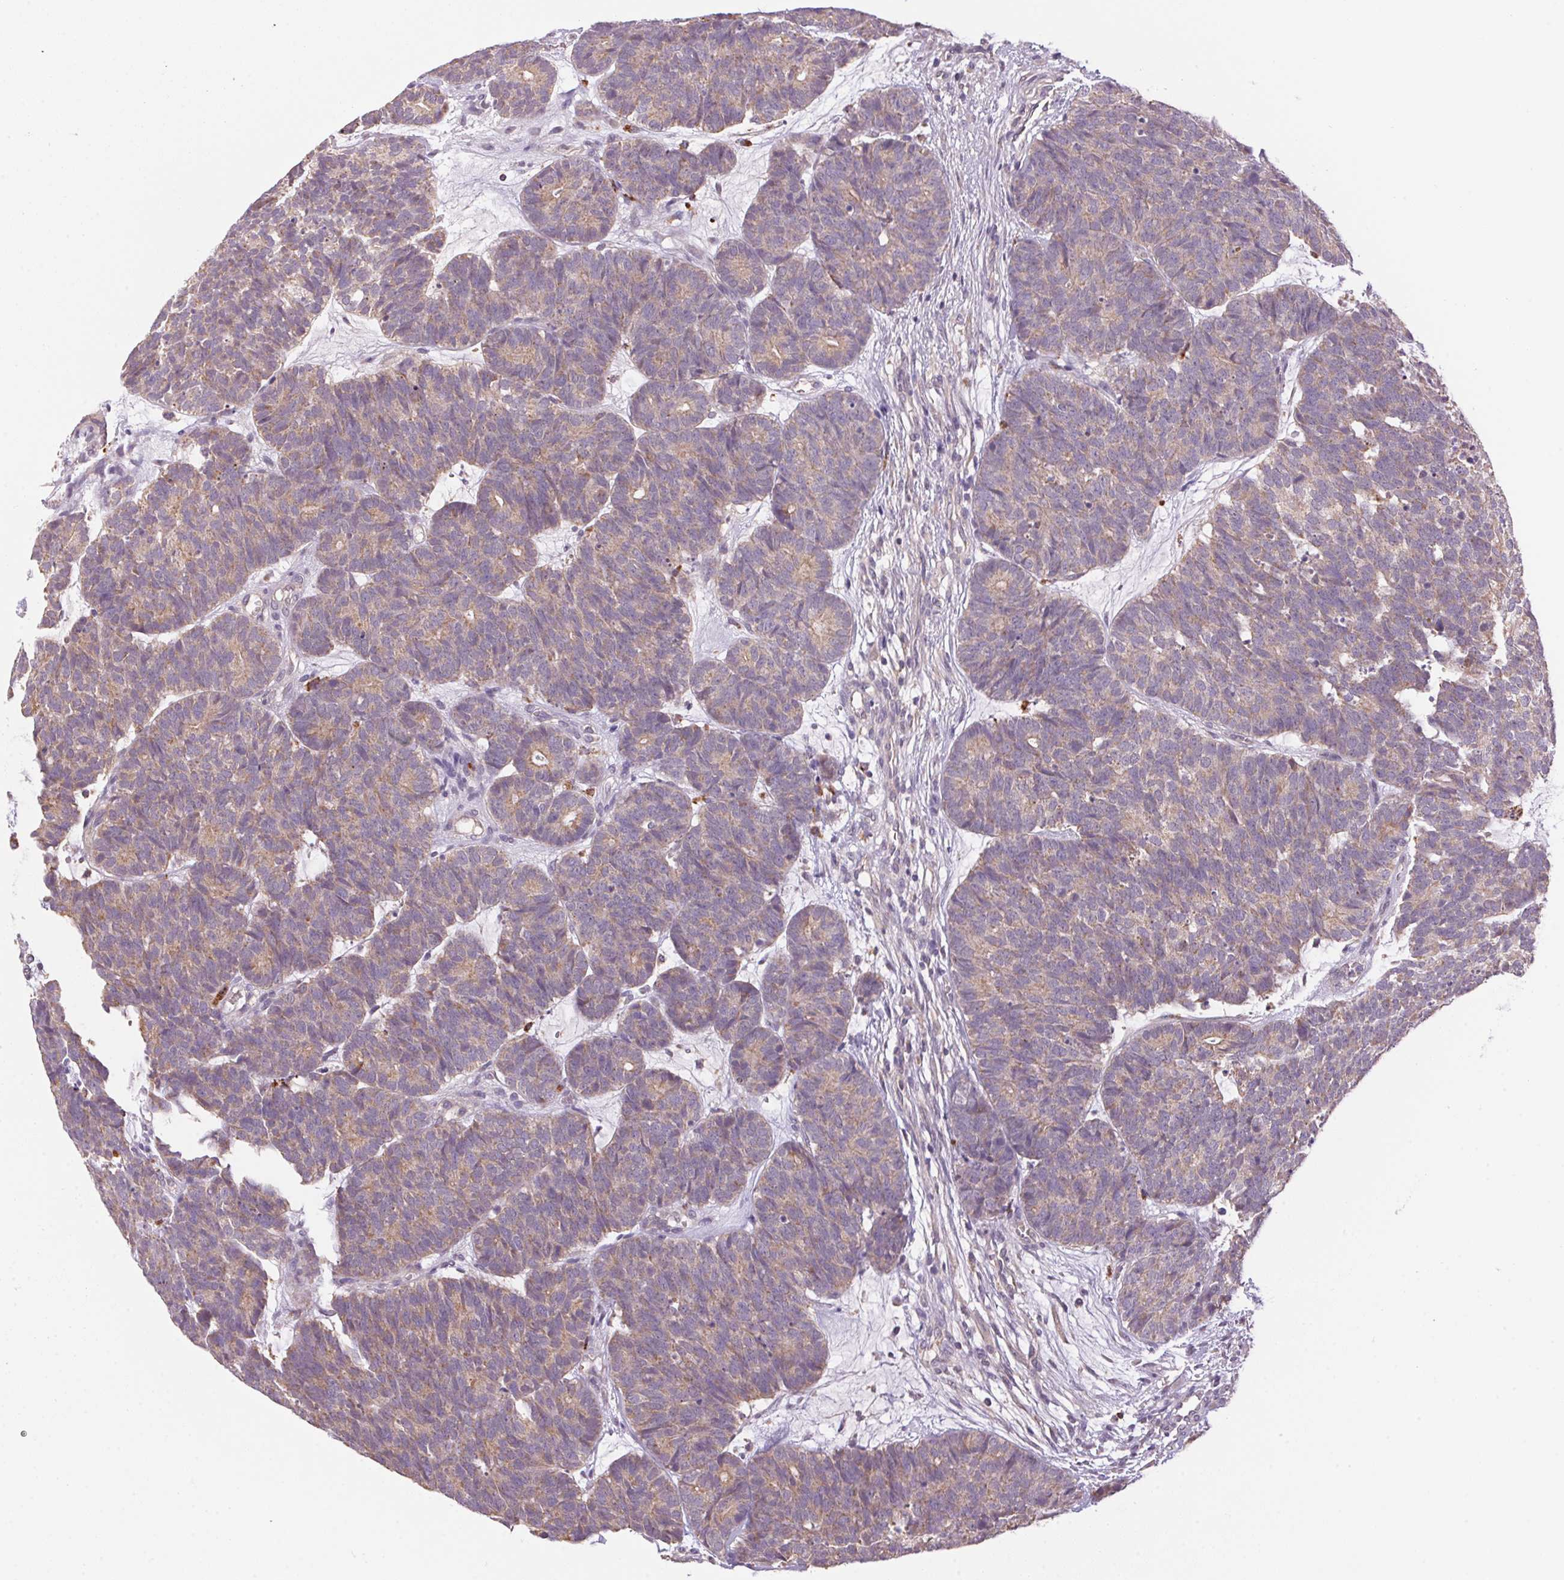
{"staining": {"intensity": "weak", "quantity": "25%-75%", "location": "cytoplasmic/membranous"}, "tissue": "head and neck cancer", "cell_type": "Tumor cells", "image_type": "cancer", "snomed": [{"axis": "morphology", "description": "Adenocarcinoma, NOS"}, {"axis": "topography", "description": "Head-Neck"}], "caption": "Head and neck cancer stained with a brown dye shows weak cytoplasmic/membranous positive positivity in approximately 25%-75% of tumor cells.", "gene": "ADH5", "patient": {"sex": "female", "age": 81}}